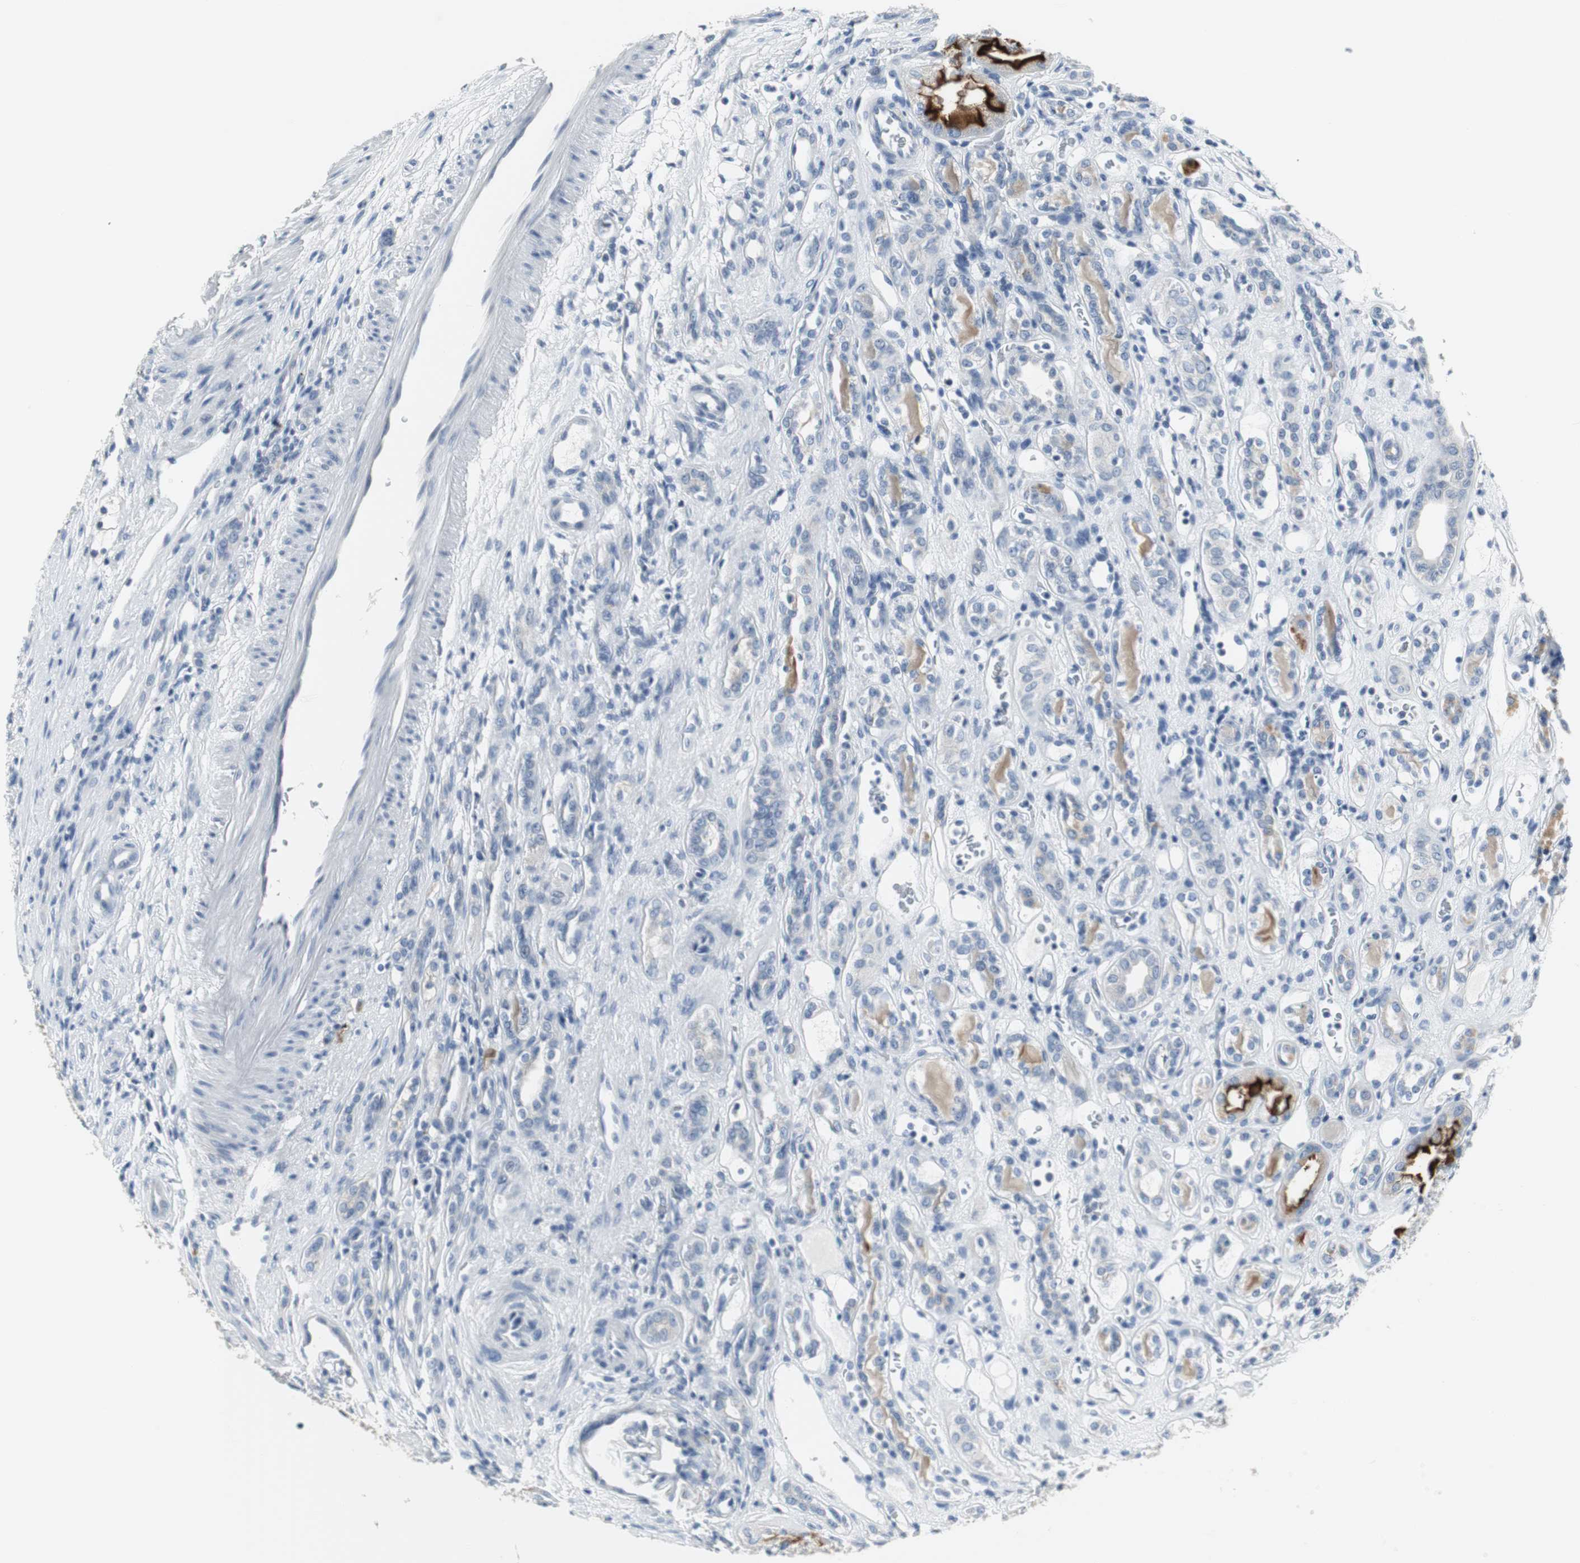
{"staining": {"intensity": "moderate", "quantity": "<25%", "location": "cytoplasmic/membranous"}, "tissue": "renal cancer", "cell_type": "Tumor cells", "image_type": "cancer", "snomed": [{"axis": "morphology", "description": "Adenocarcinoma, NOS"}, {"axis": "topography", "description": "Kidney"}], "caption": "Tumor cells display moderate cytoplasmic/membranous positivity in about <25% of cells in renal adenocarcinoma. (Brightfield microscopy of DAB IHC at high magnification).", "gene": "SLC2A5", "patient": {"sex": "female", "age": 60}}